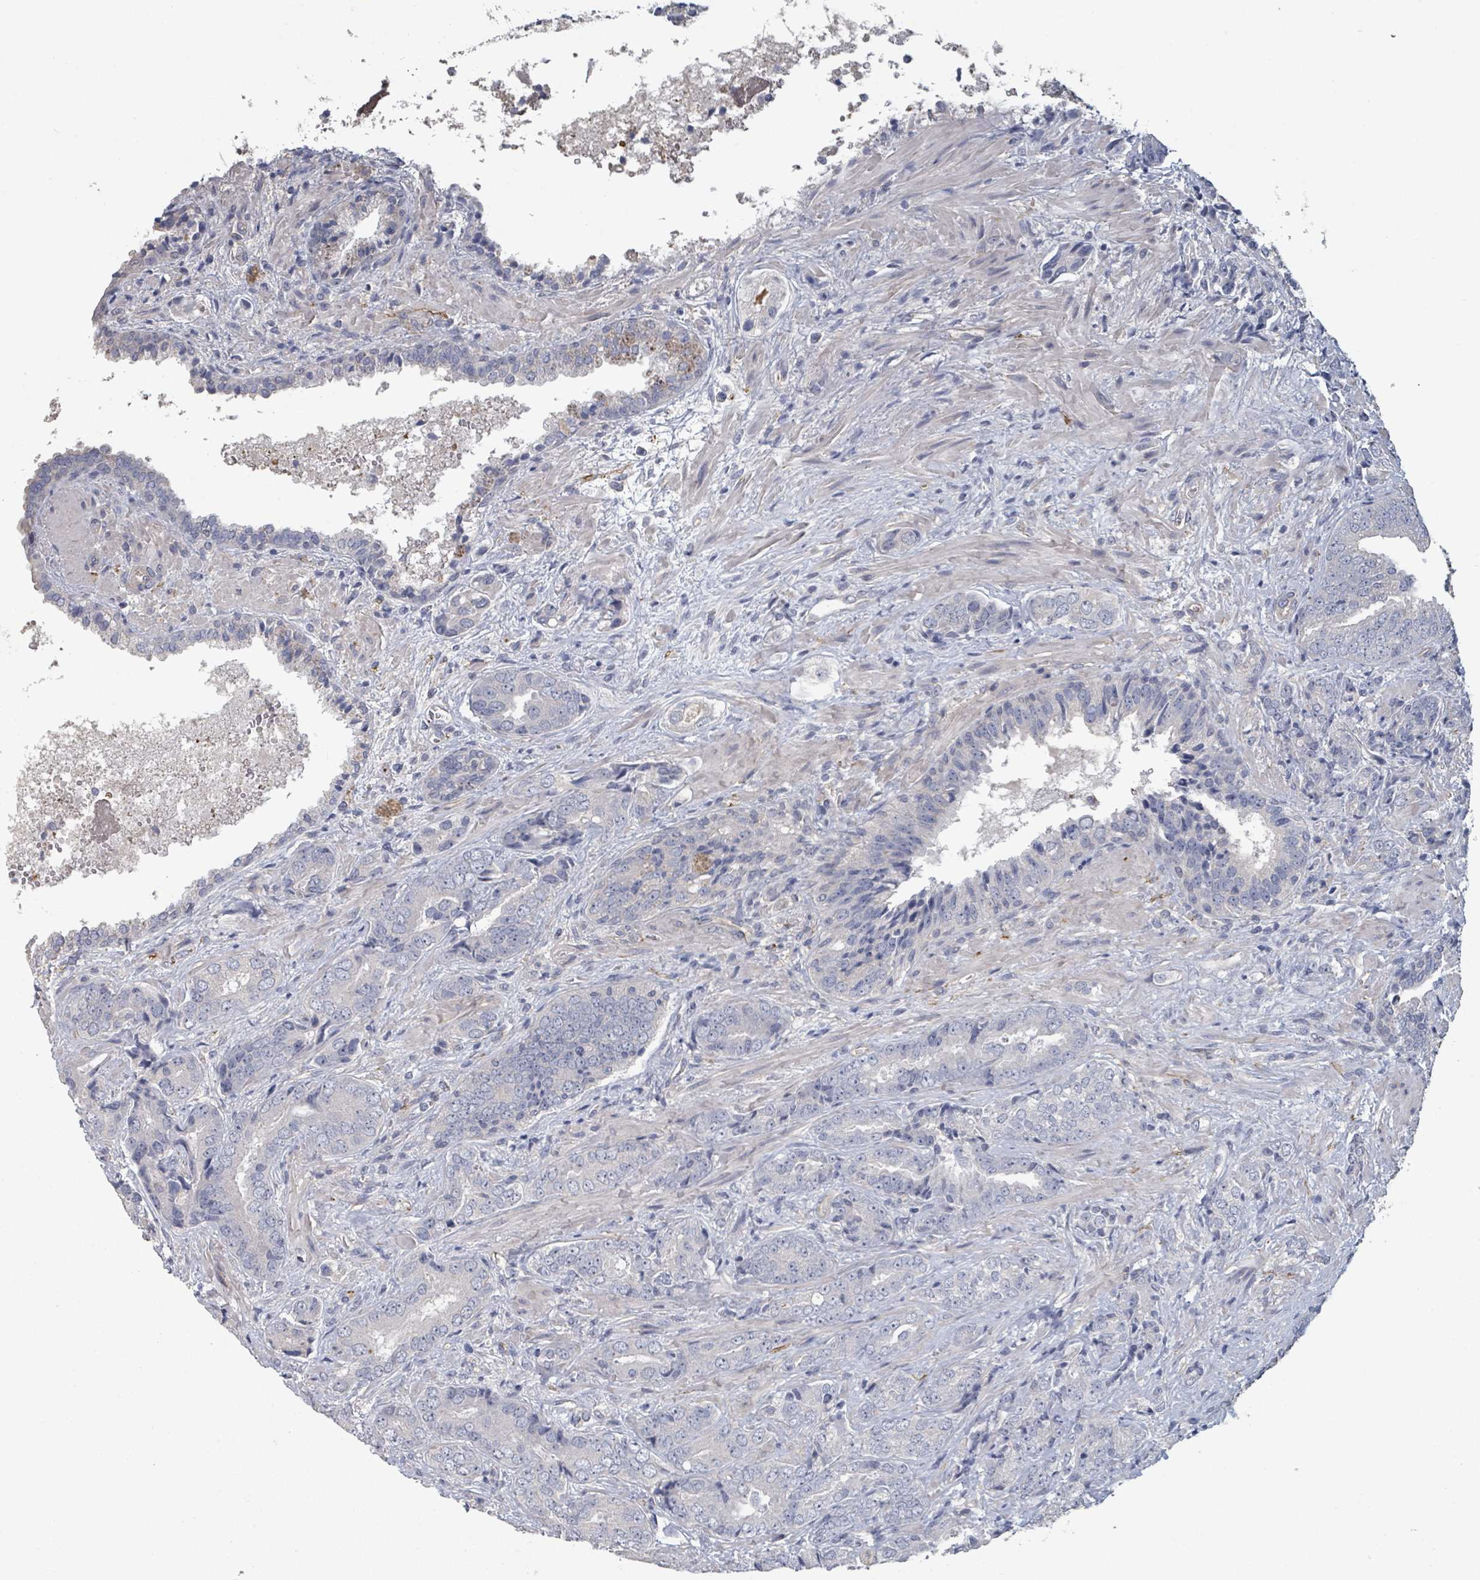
{"staining": {"intensity": "negative", "quantity": "none", "location": "none"}, "tissue": "prostate cancer", "cell_type": "Tumor cells", "image_type": "cancer", "snomed": [{"axis": "morphology", "description": "Adenocarcinoma, High grade"}, {"axis": "topography", "description": "Prostate"}], "caption": "High power microscopy micrograph of an IHC image of adenocarcinoma (high-grade) (prostate), revealing no significant expression in tumor cells.", "gene": "PLAUR", "patient": {"sex": "male", "age": 71}}